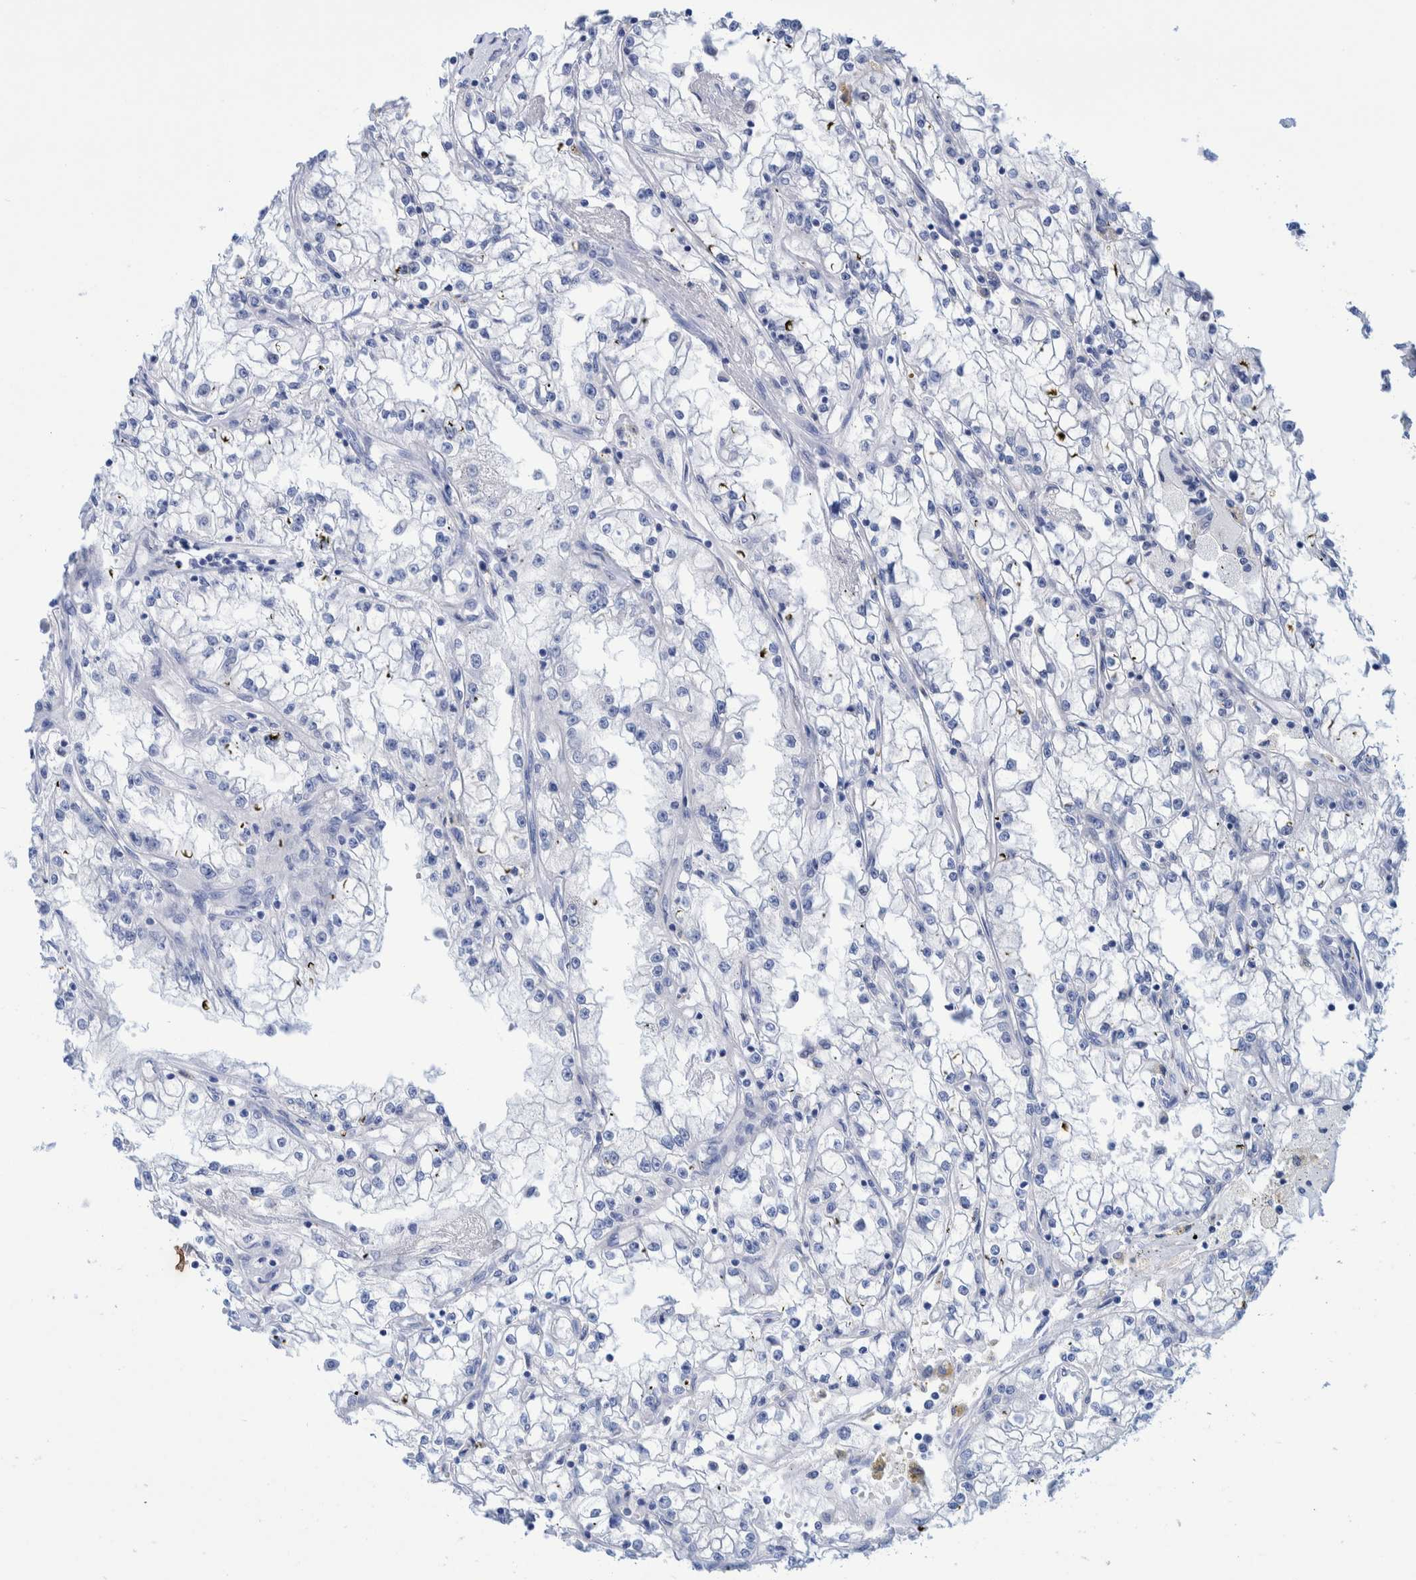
{"staining": {"intensity": "negative", "quantity": "none", "location": "none"}, "tissue": "renal cancer", "cell_type": "Tumor cells", "image_type": "cancer", "snomed": [{"axis": "morphology", "description": "Adenocarcinoma, NOS"}, {"axis": "topography", "description": "Kidney"}], "caption": "The image reveals no staining of tumor cells in renal cancer (adenocarcinoma).", "gene": "PERP", "patient": {"sex": "male", "age": 56}}